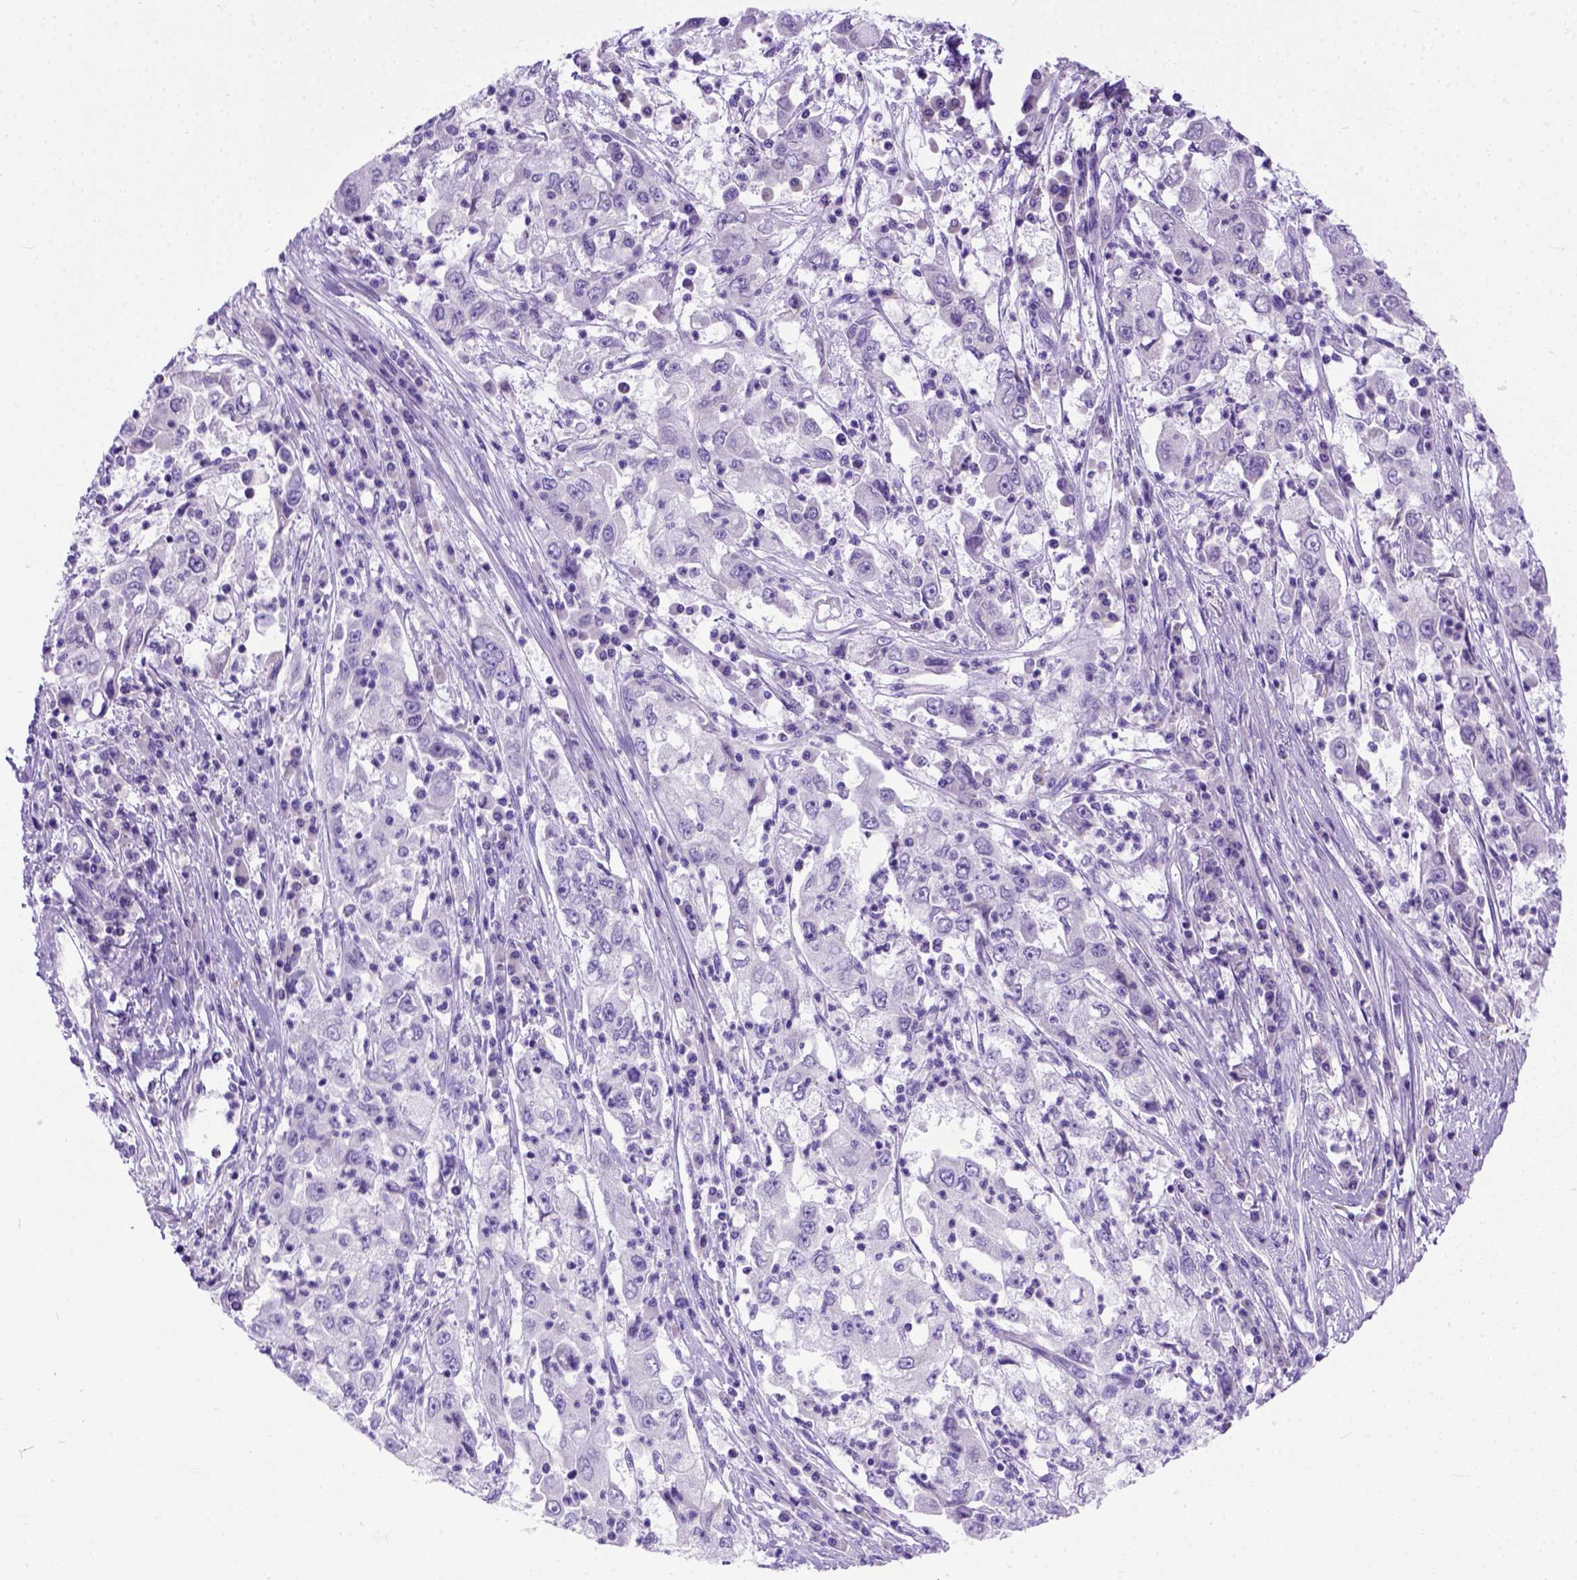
{"staining": {"intensity": "negative", "quantity": "none", "location": "none"}, "tissue": "cervical cancer", "cell_type": "Tumor cells", "image_type": "cancer", "snomed": [{"axis": "morphology", "description": "Squamous cell carcinoma, NOS"}, {"axis": "topography", "description": "Cervix"}], "caption": "The histopathology image displays no significant expression in tumor cells of squamous cell carcinoma (cervical).", "gene": "ODAD3", "patient": {"sex": "female", "age": 36}}